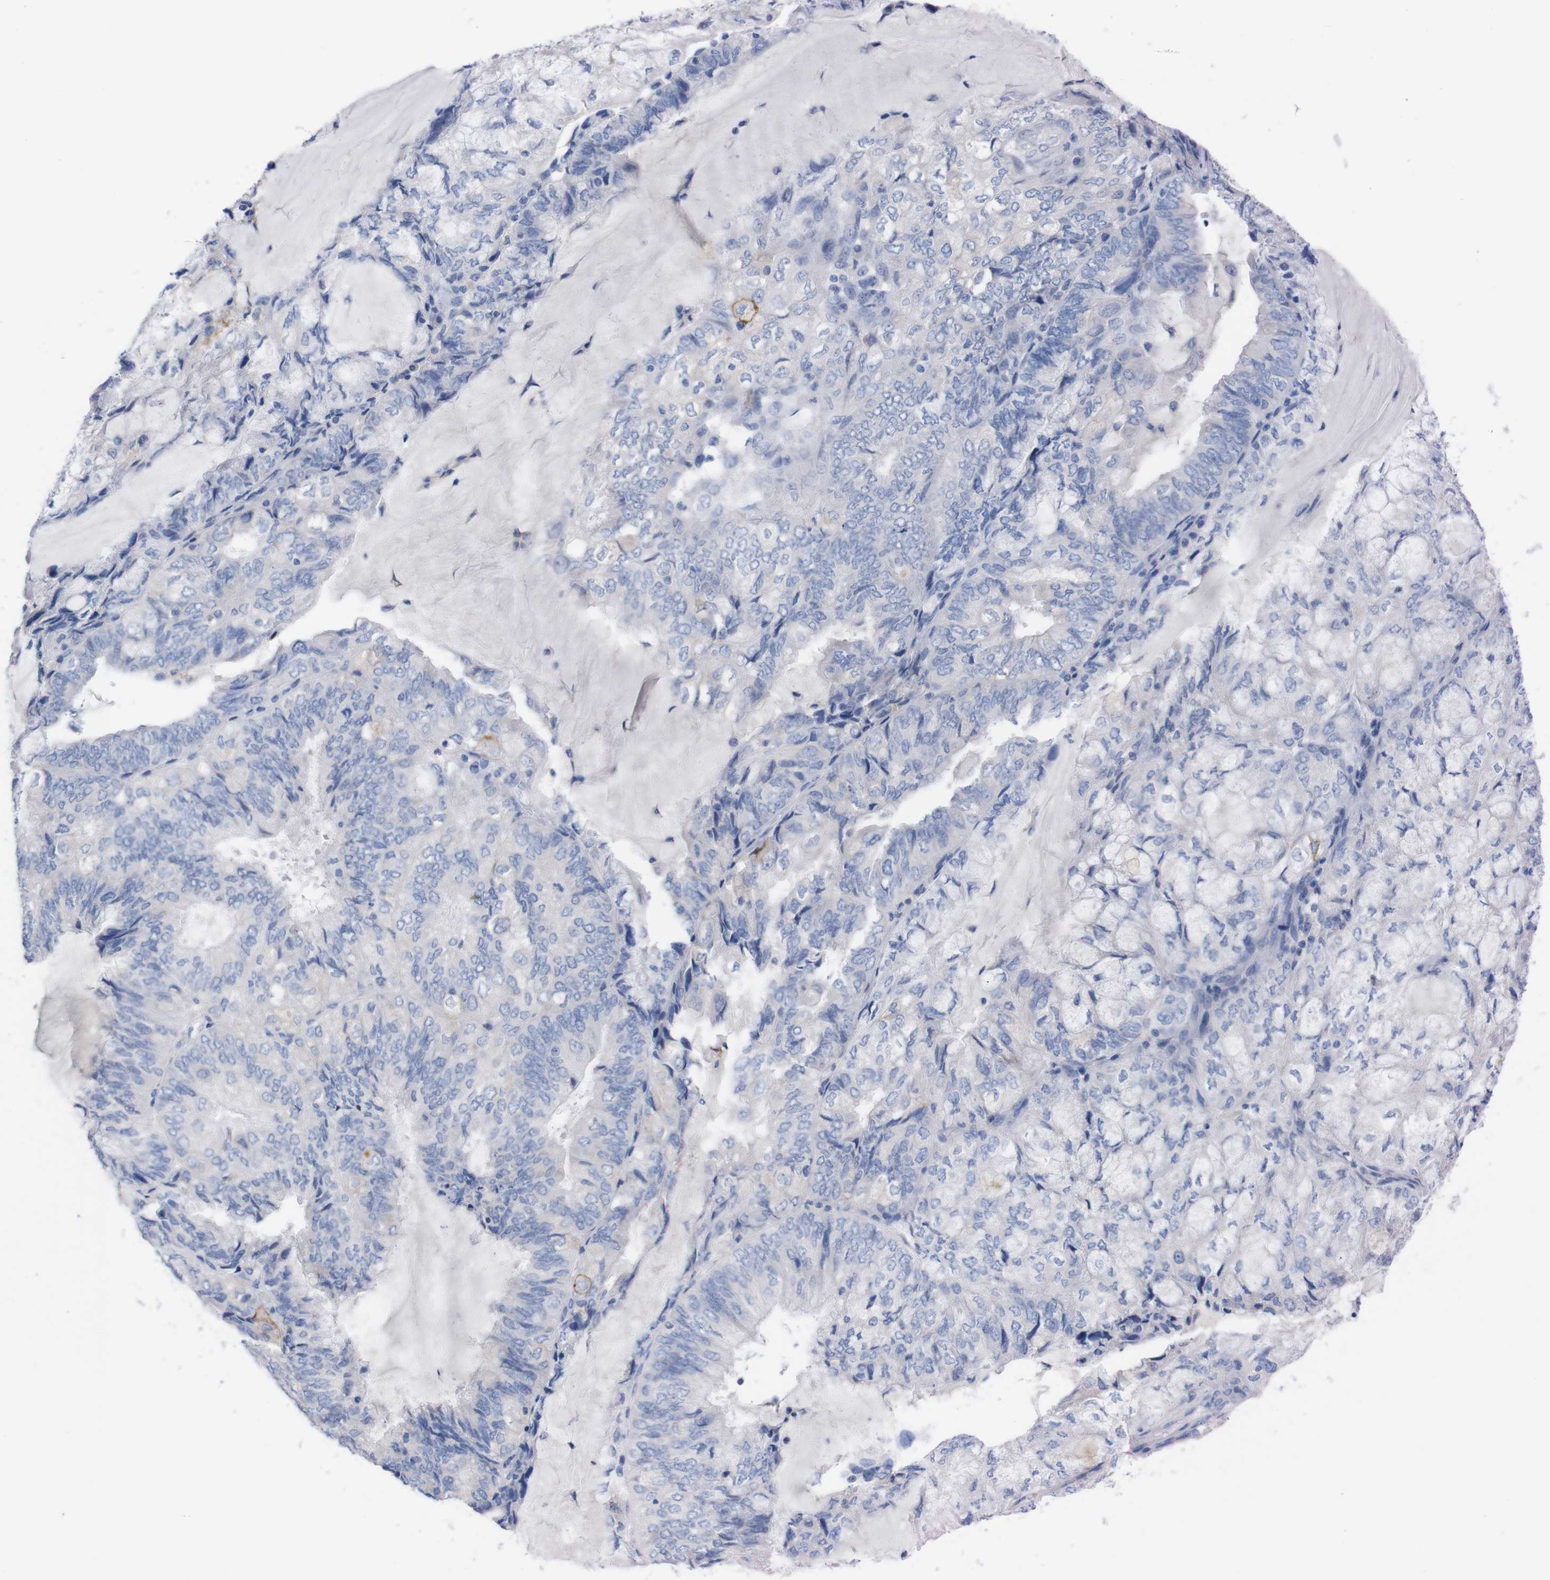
{"staining": {"intensity": "negative", "quantity": "none", "location": "none"}, "tissue": "endometrial cancer", "cell_type": "Tumor cells", "image_type": "cancer", "snomed": [{"axis": "morphology", "description": "Adenocarcinoma, NOS"}, {"axis": "topography", "description": "Endometrium"}], "caption": "Immunohistochemical staining of human endometrial cancer (adenocarcinoma) shows no significant expression in tumor cells. (DAB immunohistochemistry, high magnification).", "gene": "TMEM243", "patient": {"sex": "female", "age": 81}}